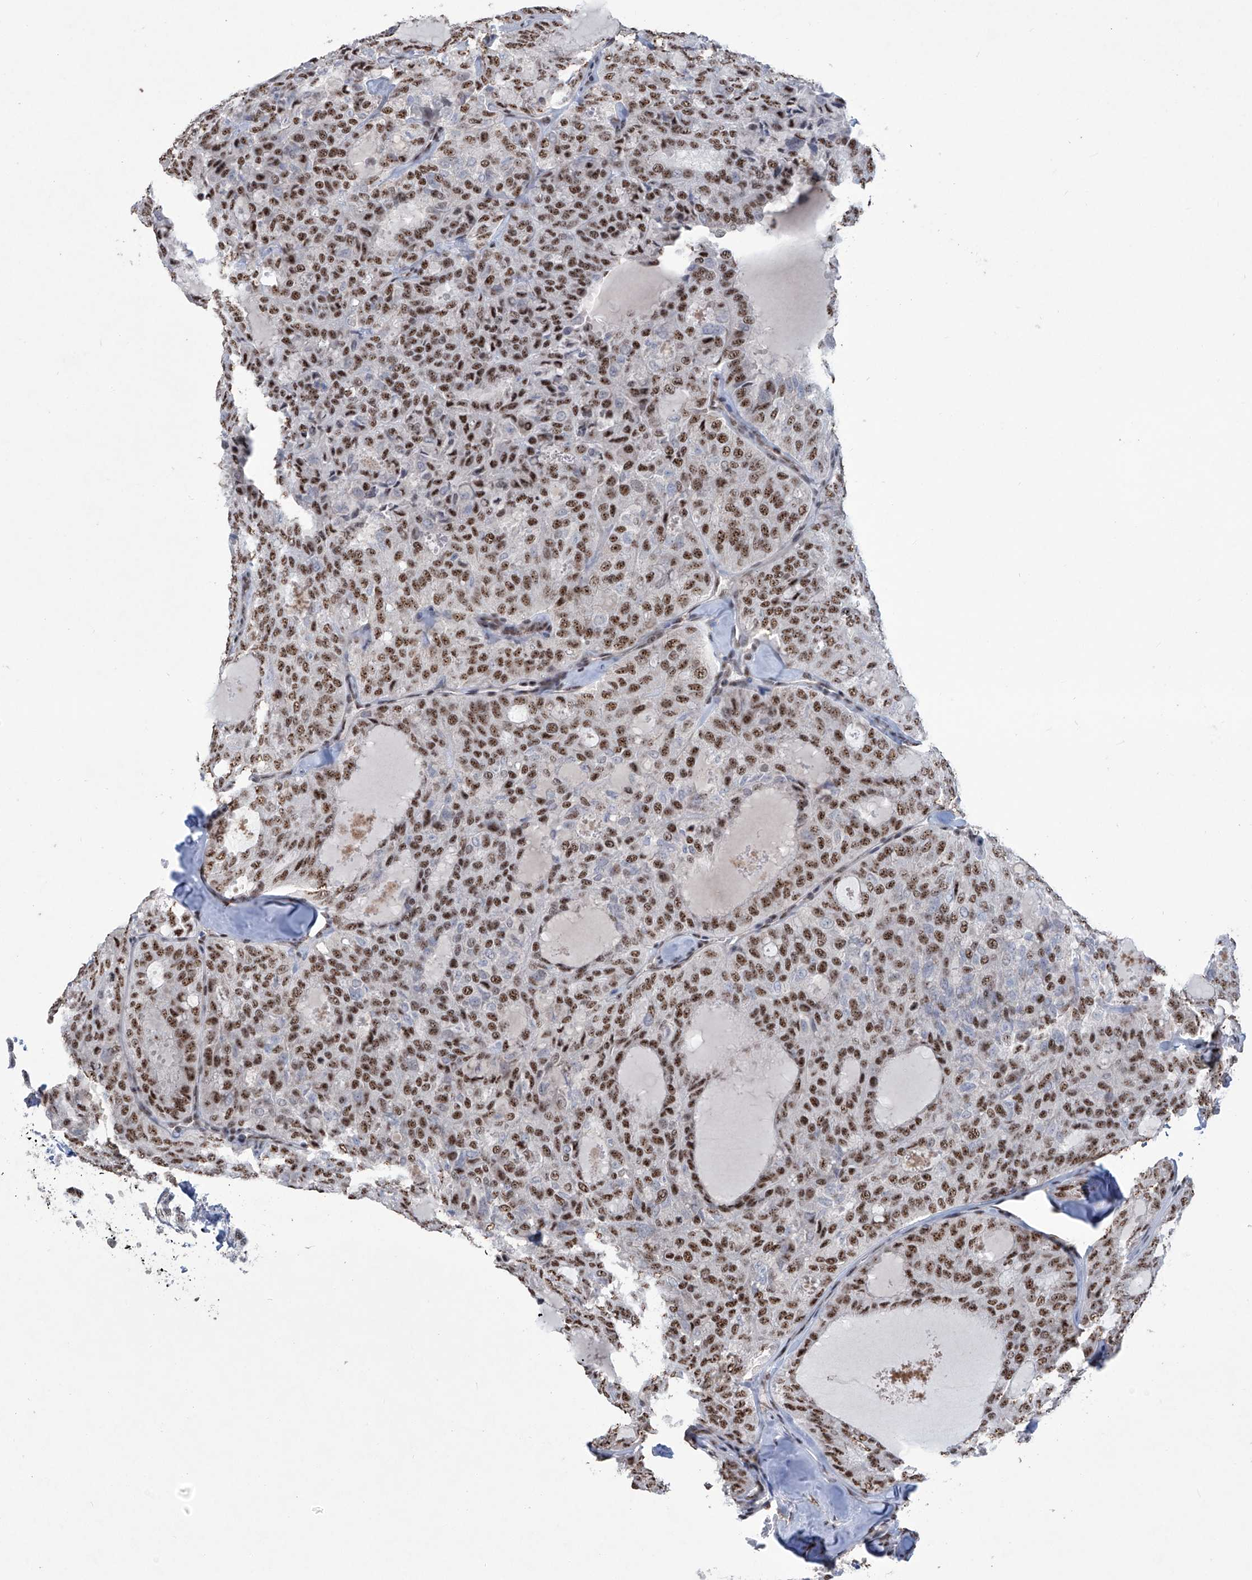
{"staining": {"intensity": "strong", "quantity": ">75%", "location": "nuclear"}, "tissue": "thyroid cancer", "cell_type": "Tumor cells", "image_type": "cancer", "snomed": [{"axis": "morphology", "description": "Follicular adenoma carcinoma, NOS"}, {"axis": "topography", "description": "Thyroid gland"}], "caption": "Thyroid cancer (follicular adenoma carcinoma) was stained to show a protein in brown. There is high levels of strong nuclear staining in approximately >75% of tumor cells. The protein of interest is stained brown, and the nuclei are stained in blue (DAB IHC with brightfield microscopy, high magnification).", "gene": "FBXL4", "patient": {"sex": "male", "age": 75}}